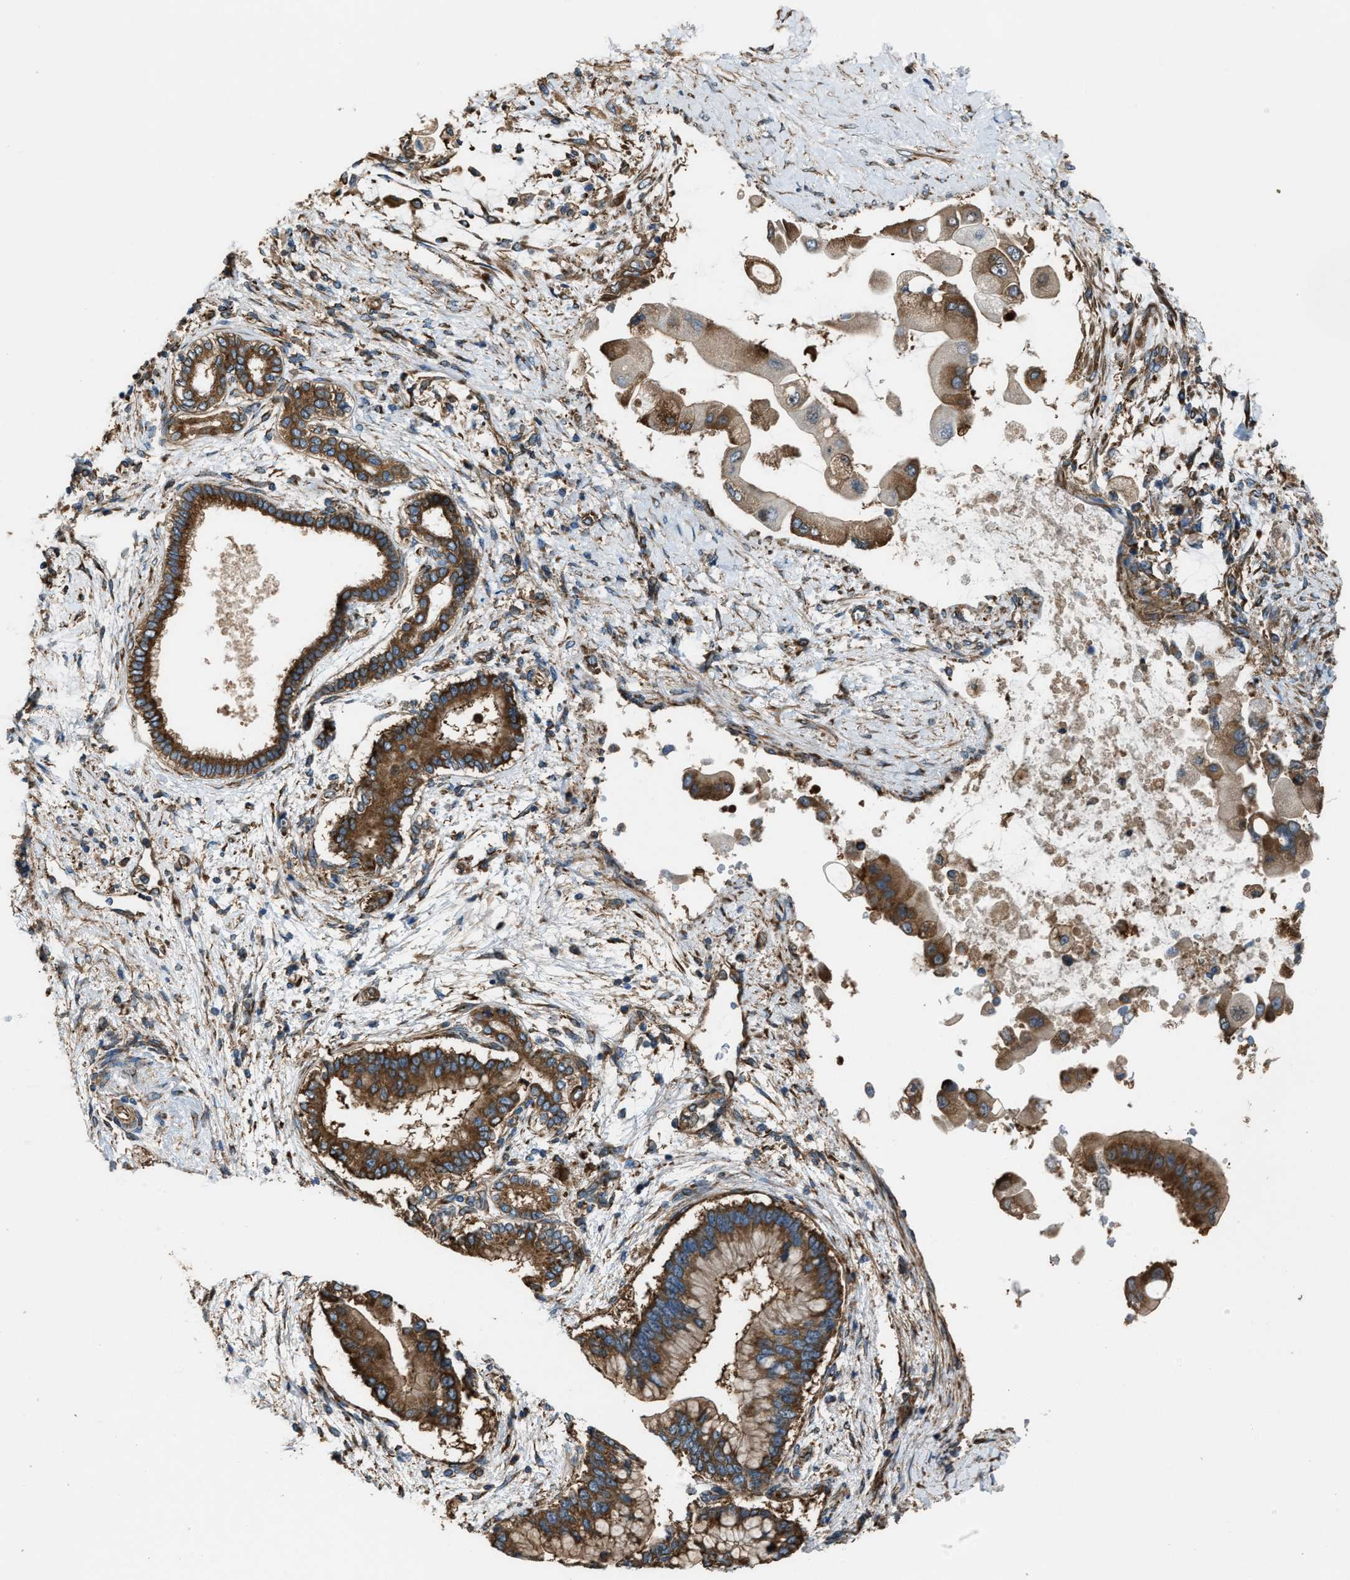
{"staining": {"intensity": "strong", "quantity": ">75%", "location": "cytoplasmic/membranous"}, "tissue": "liver cancer", "cell_type": "Tumor cells", "image_type": "cancer", "snomed": [{"axis": "morphology", "description": "Cholangiocarcinoma"}, {"axis": "topography", "description": "Liver"}], "caption": "Liver cancer stained with DAB (3,3'-diaminobenzidine) IHC exhibits high levels of strong cytoplasmic/membranous positivity in about >75% of tumor cells. (brown staining indicates protein expression, while blue staining denotes nuclei).", "gene": "TRPC1", "patient": {"sex": "male", "age": 50}}